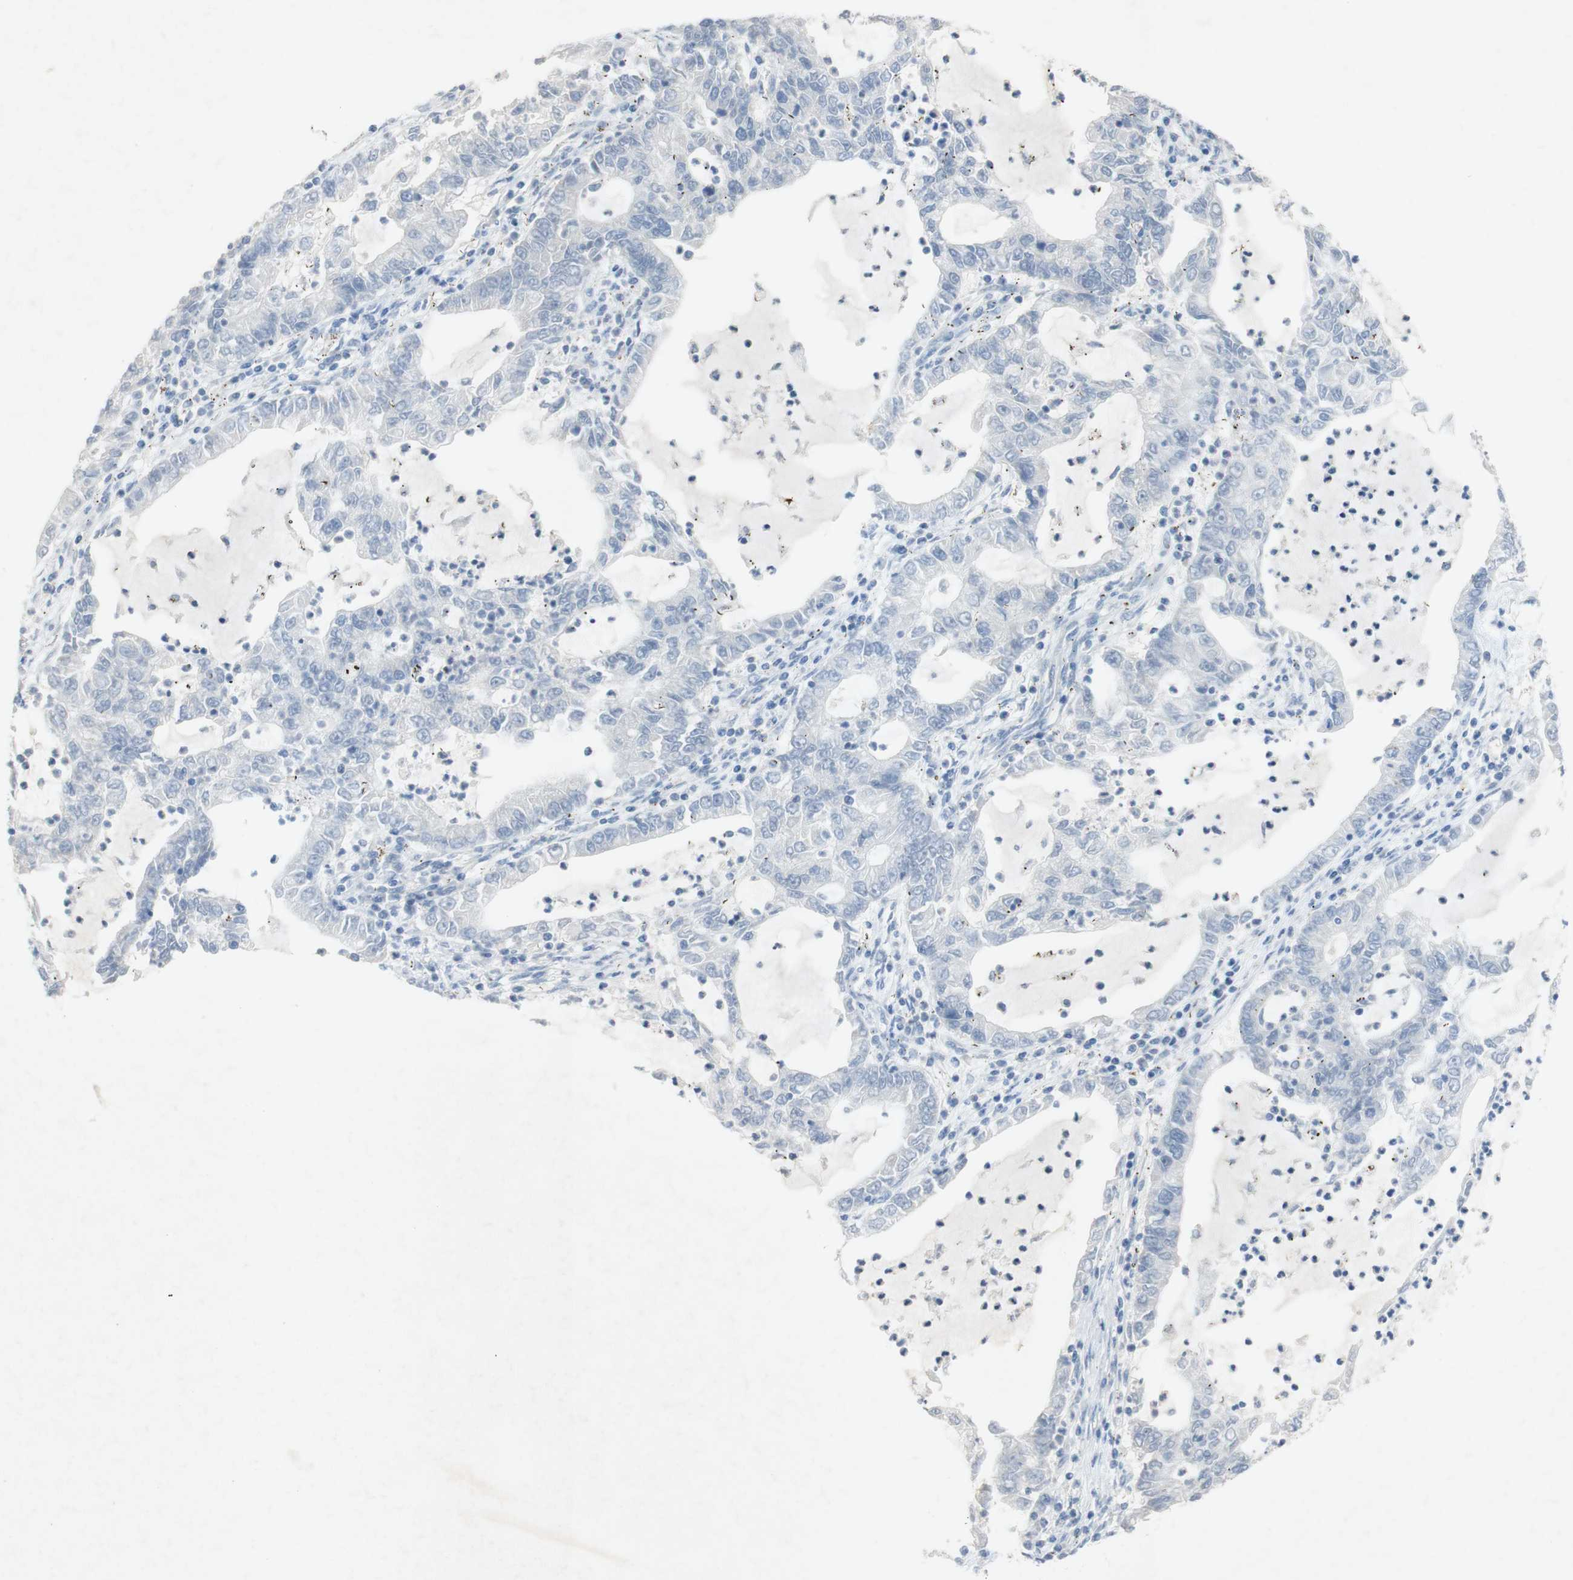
{"staining": {"intensity": "negative", "quantity": "none", "location": "none"}, "tissue": "lung cancer", "cell_type": "Tumor cells", "image_type": "cancer", "snomed": [{"axis": "morphology", "description": "Adenocarcinoma, NOS"}, {"axis": "topography", "description": "Lung"}], "caption": "This is an immunohistochemistry (IHC) histopathology image of human adenocarcinoma (lung). There is no positivity in tumor cells.", "gene": "EPO", "patient": {"sex": "female", "age": 51}}